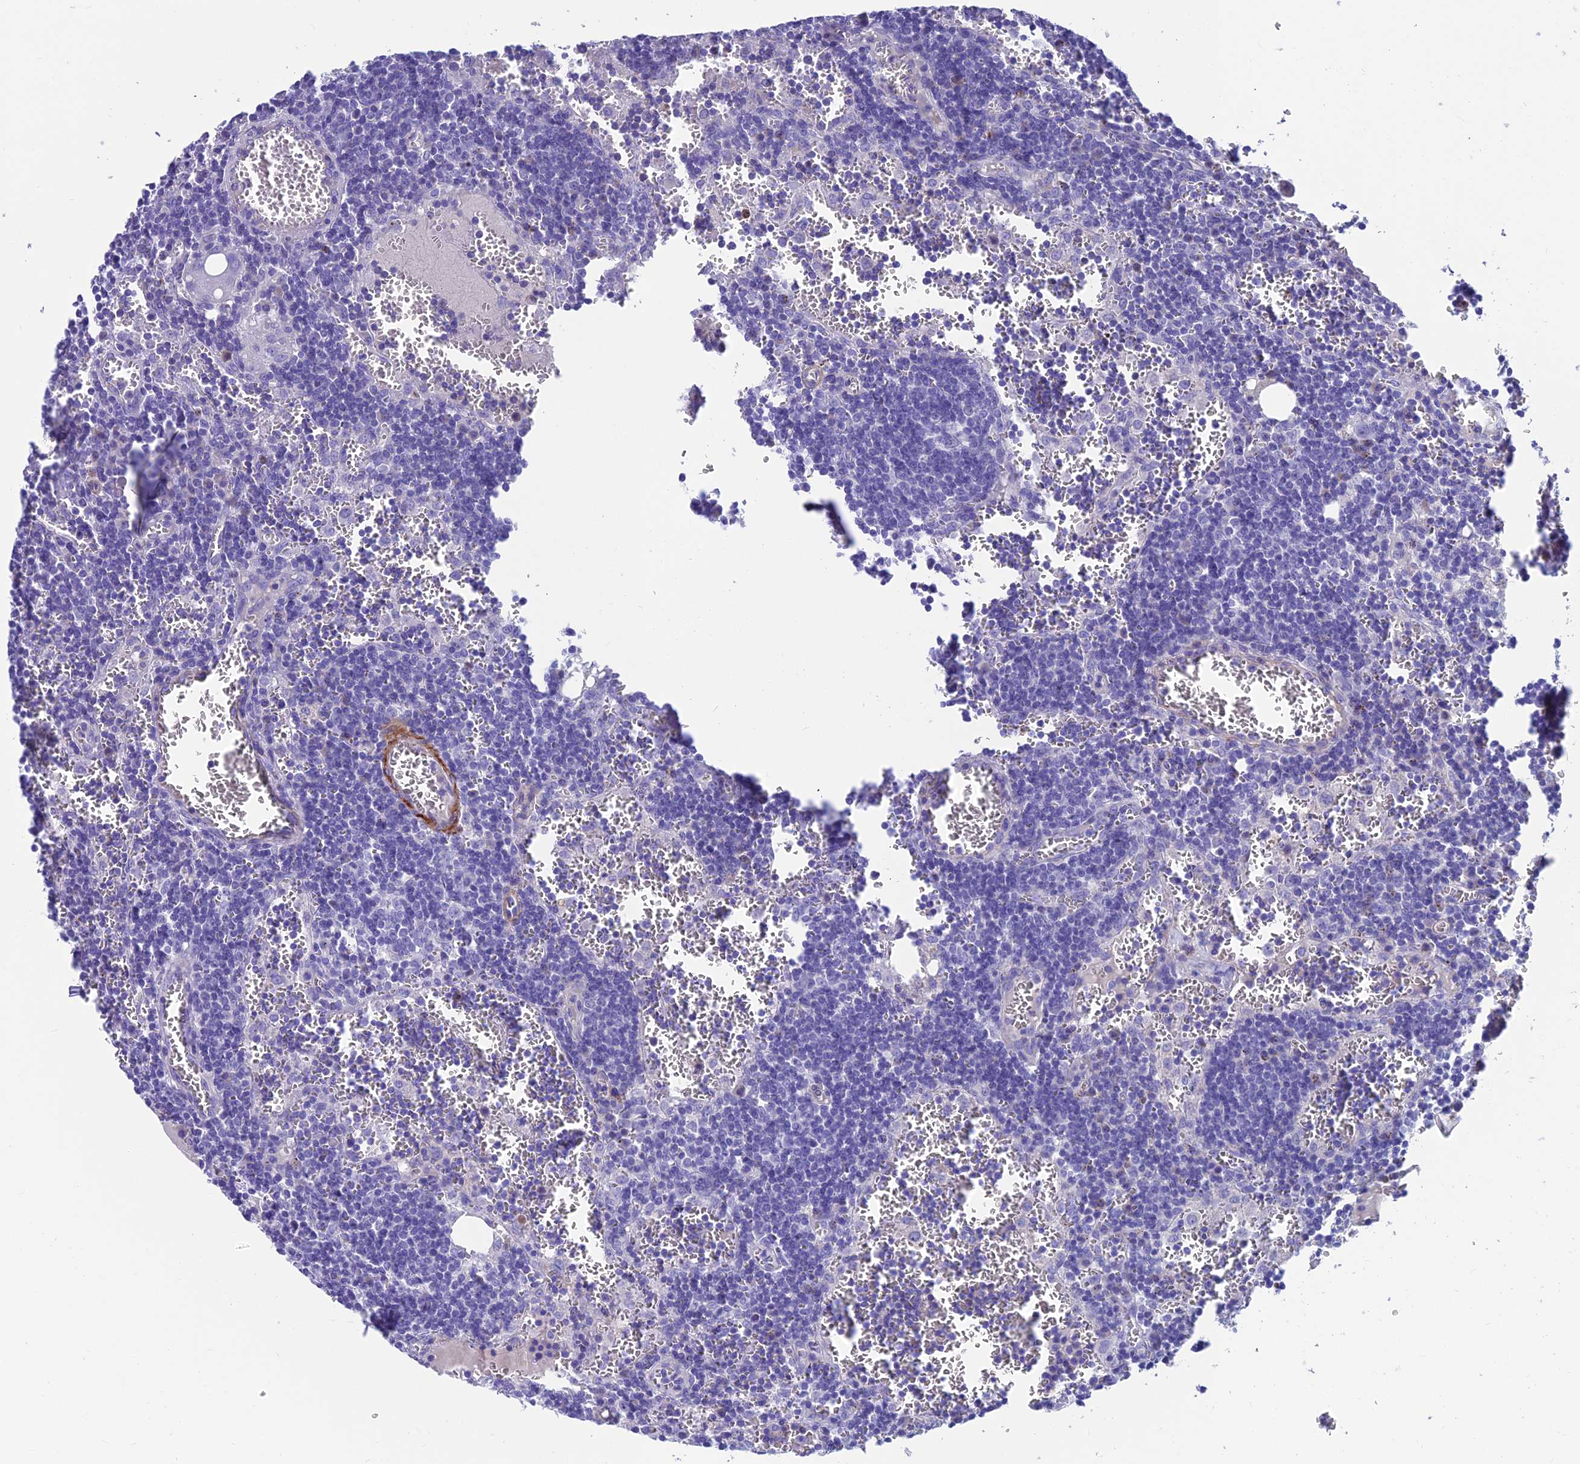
{"staining": {"intensity": "negative", "quantity": "none", "location": "none"}, "tissue": "lymph node", "cell_type": "Germinal center cells", "image_type": "normal", "snomed": [{"axis": "morphology", "description": "Normal tissue, NOS"}, {"axis": "topography", "description": "Lymph node"}], "caption": "The immunohistochemistry histopathology image has no significant expression in germinal center cells of lymph node.", "gene": "GNG11", "patient": {"sex": "female", "age": 73}}